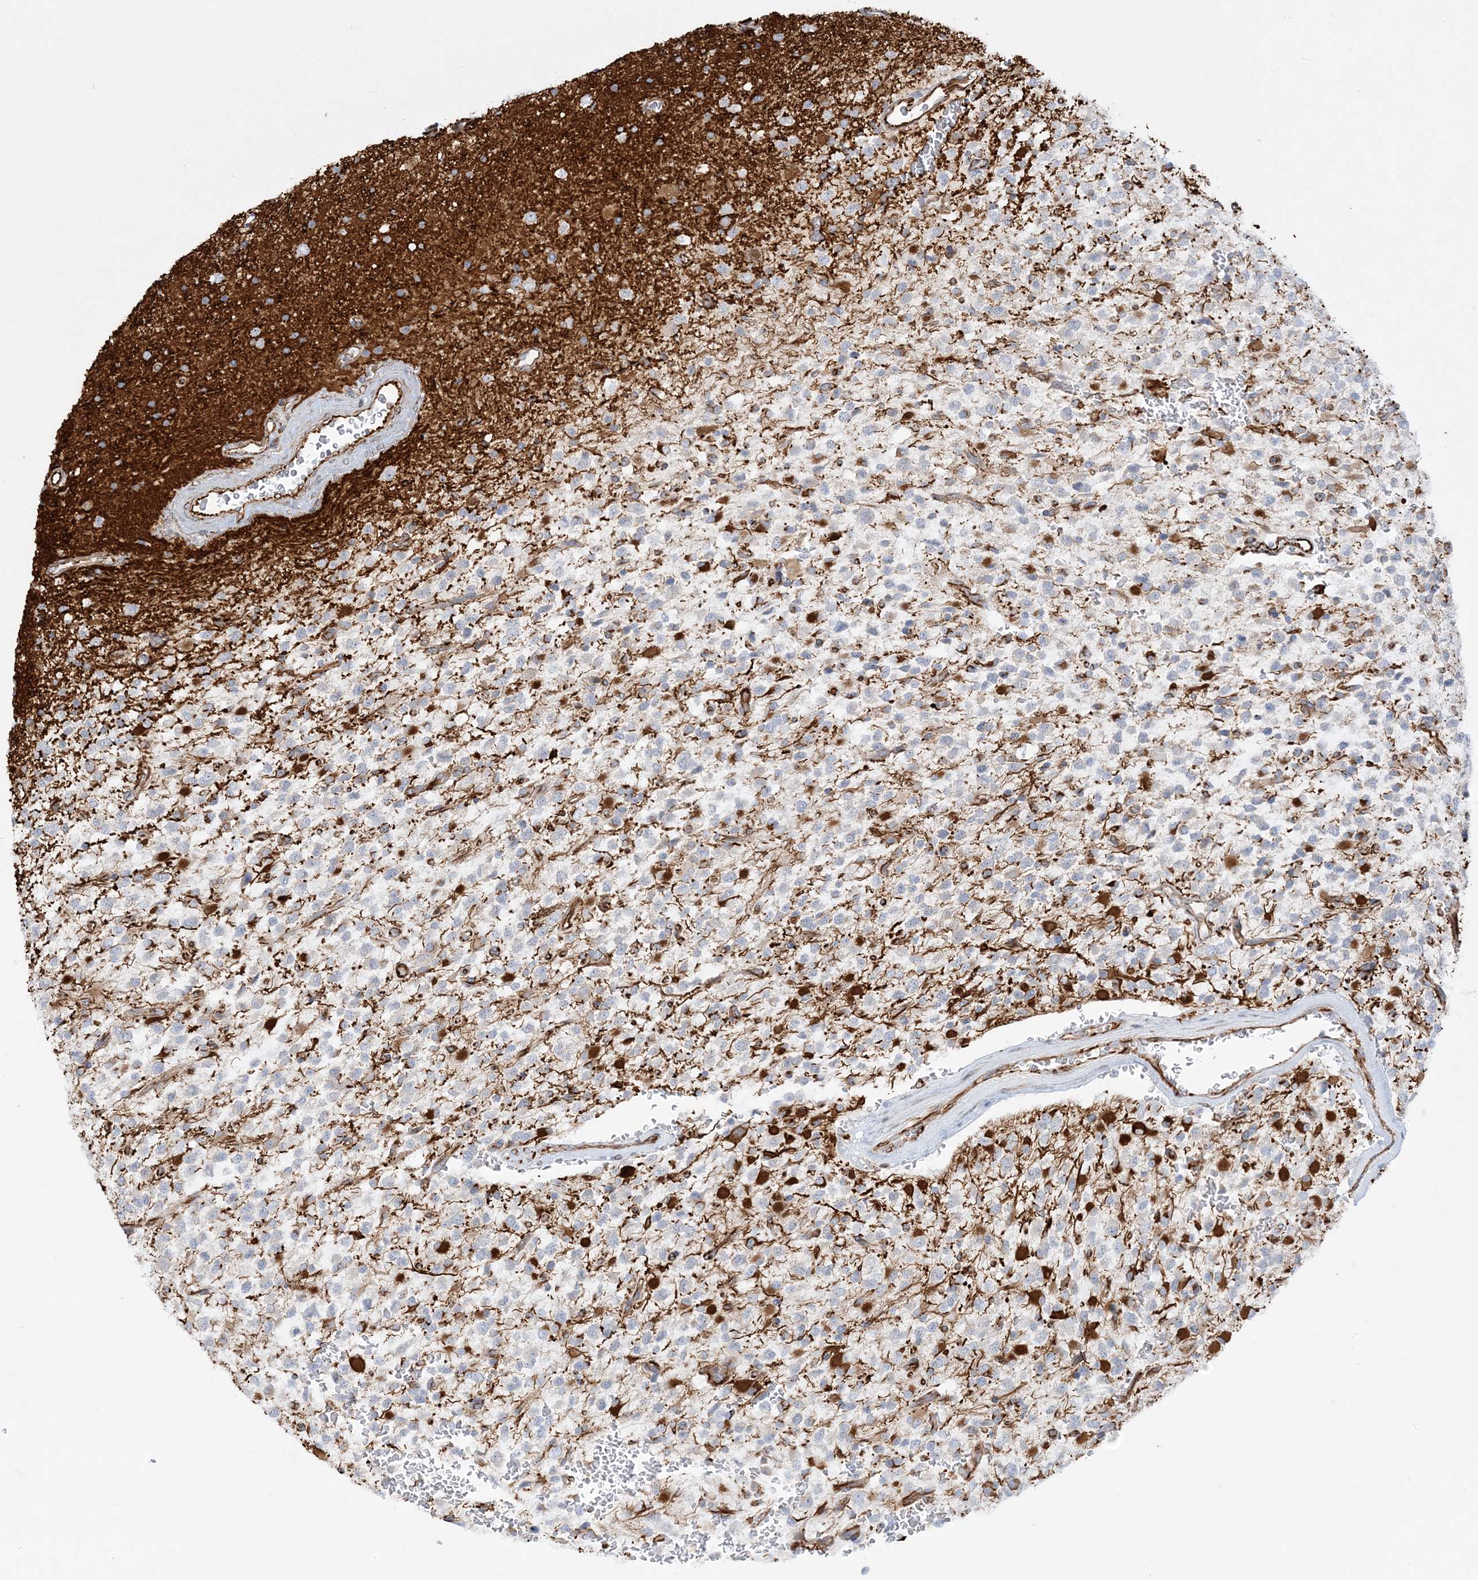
{"staining": {"intensity": "negative", "quantity": "none", "location": "none"}, "tissue": "glioma", "cell_type": "Tumor cells", "image_type": "cancer", "snomed": [{"axis": "morphology", "description": "Glioma, malignant, High grade"}, {"axis": "topography", "description": "Brain"}], "caption": "There is no significant expression in tumor cells of glioma. (DAB immunohistochemistry, high magnification).", "gene": "SCLT1", "patient": {"sex": "male", "age": 34}}